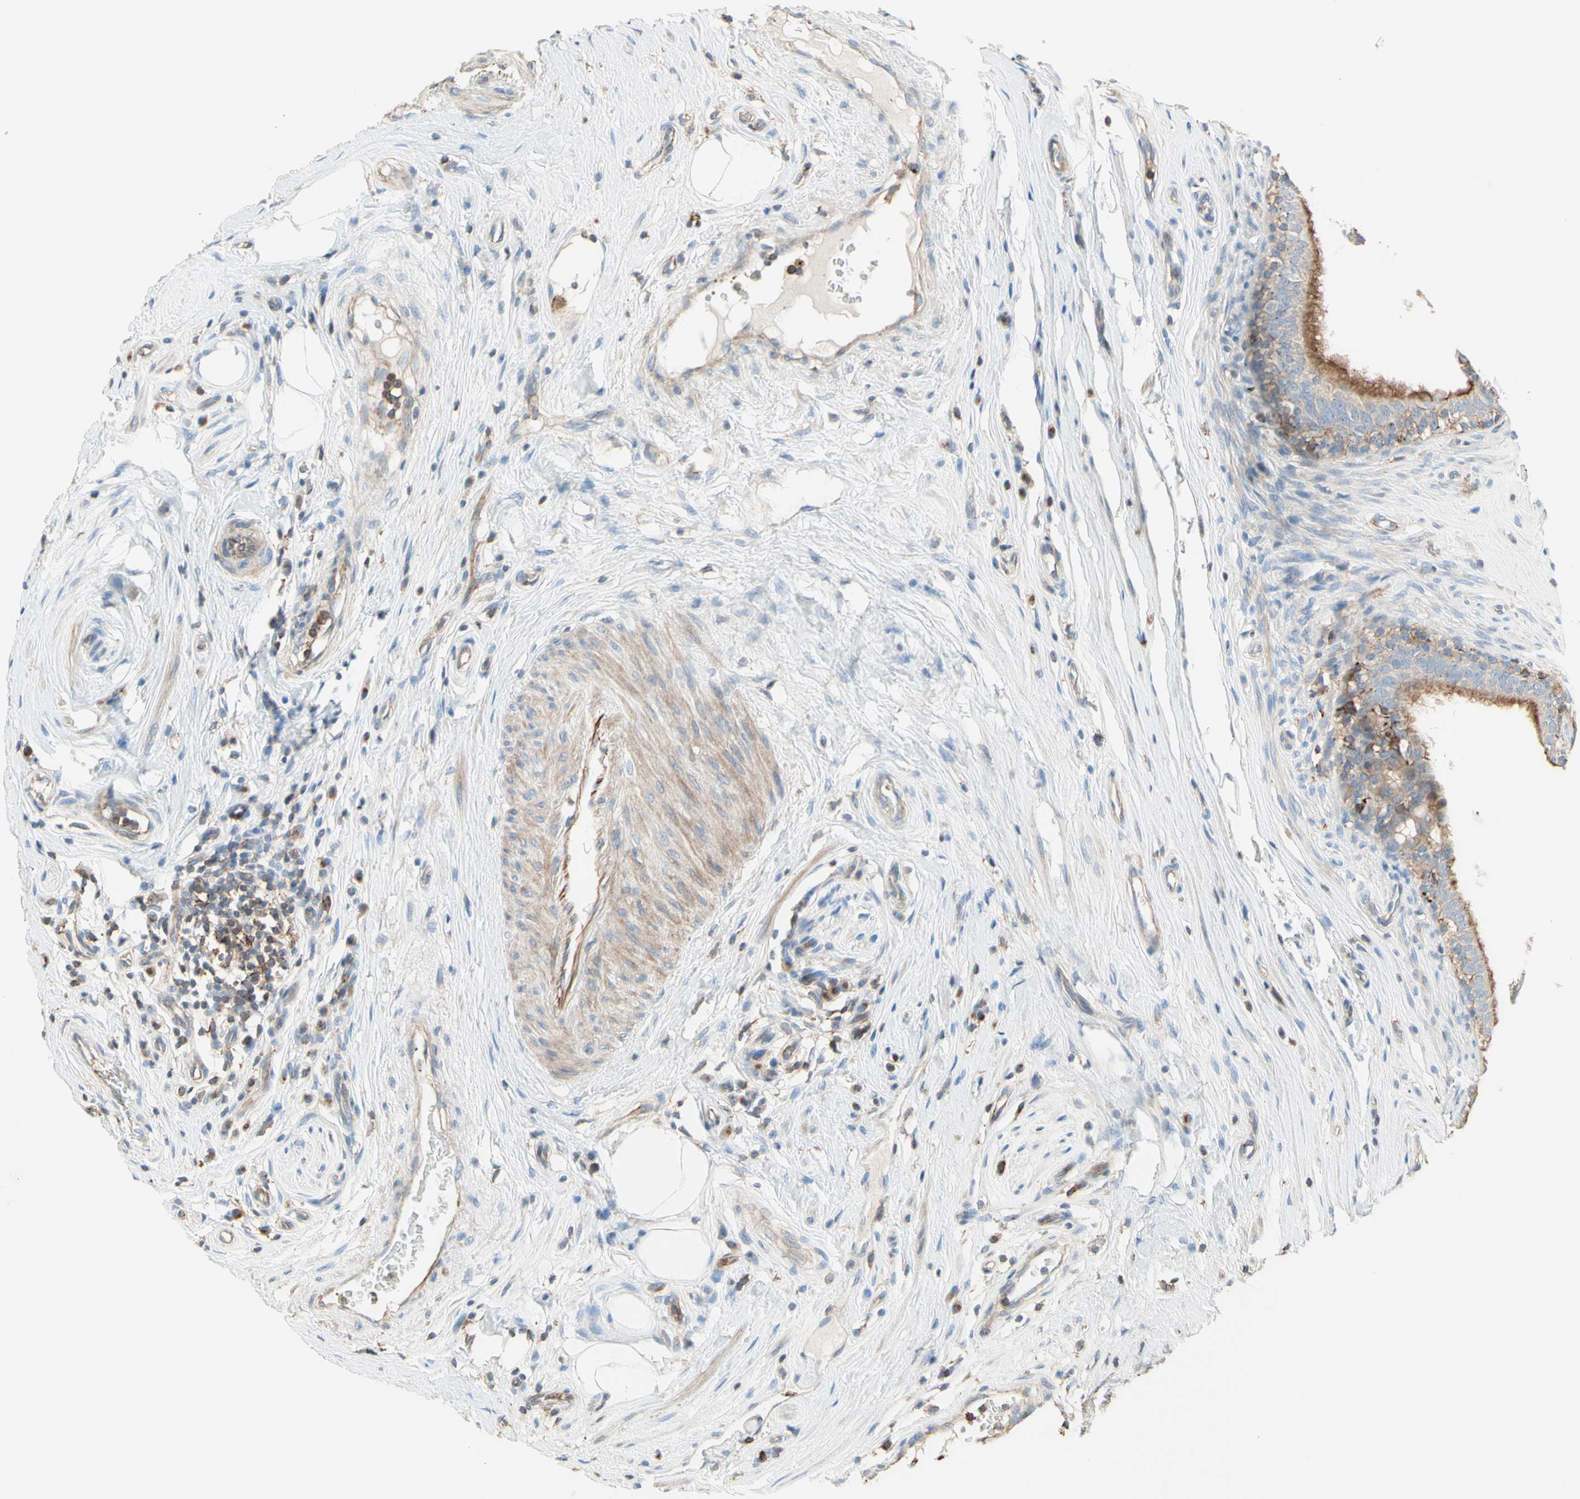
{"staining": {"intensity": "strong", "quantity": "25%-75%", "location": "cytoplasmic/membranous"}, "tissue": "epididymis", "cell_type": "Glandular cells", "image_type": "normal", "snomed": [{"axis": "morphology", "description": "Normal tissue, NOS"}, {"axis": "morphology", "description": "Inflammation, NOS"}, {"axis": "topography", "description": "Epididymis"}], "caption": "The micrograph demonstrates staining of benign epididymis, revealing strong cytoplasmic/membranous protein expression (brown color) within glandular cells.", "gene": "SEMA4C", "patient": {"sex": "male", "age": 84}}